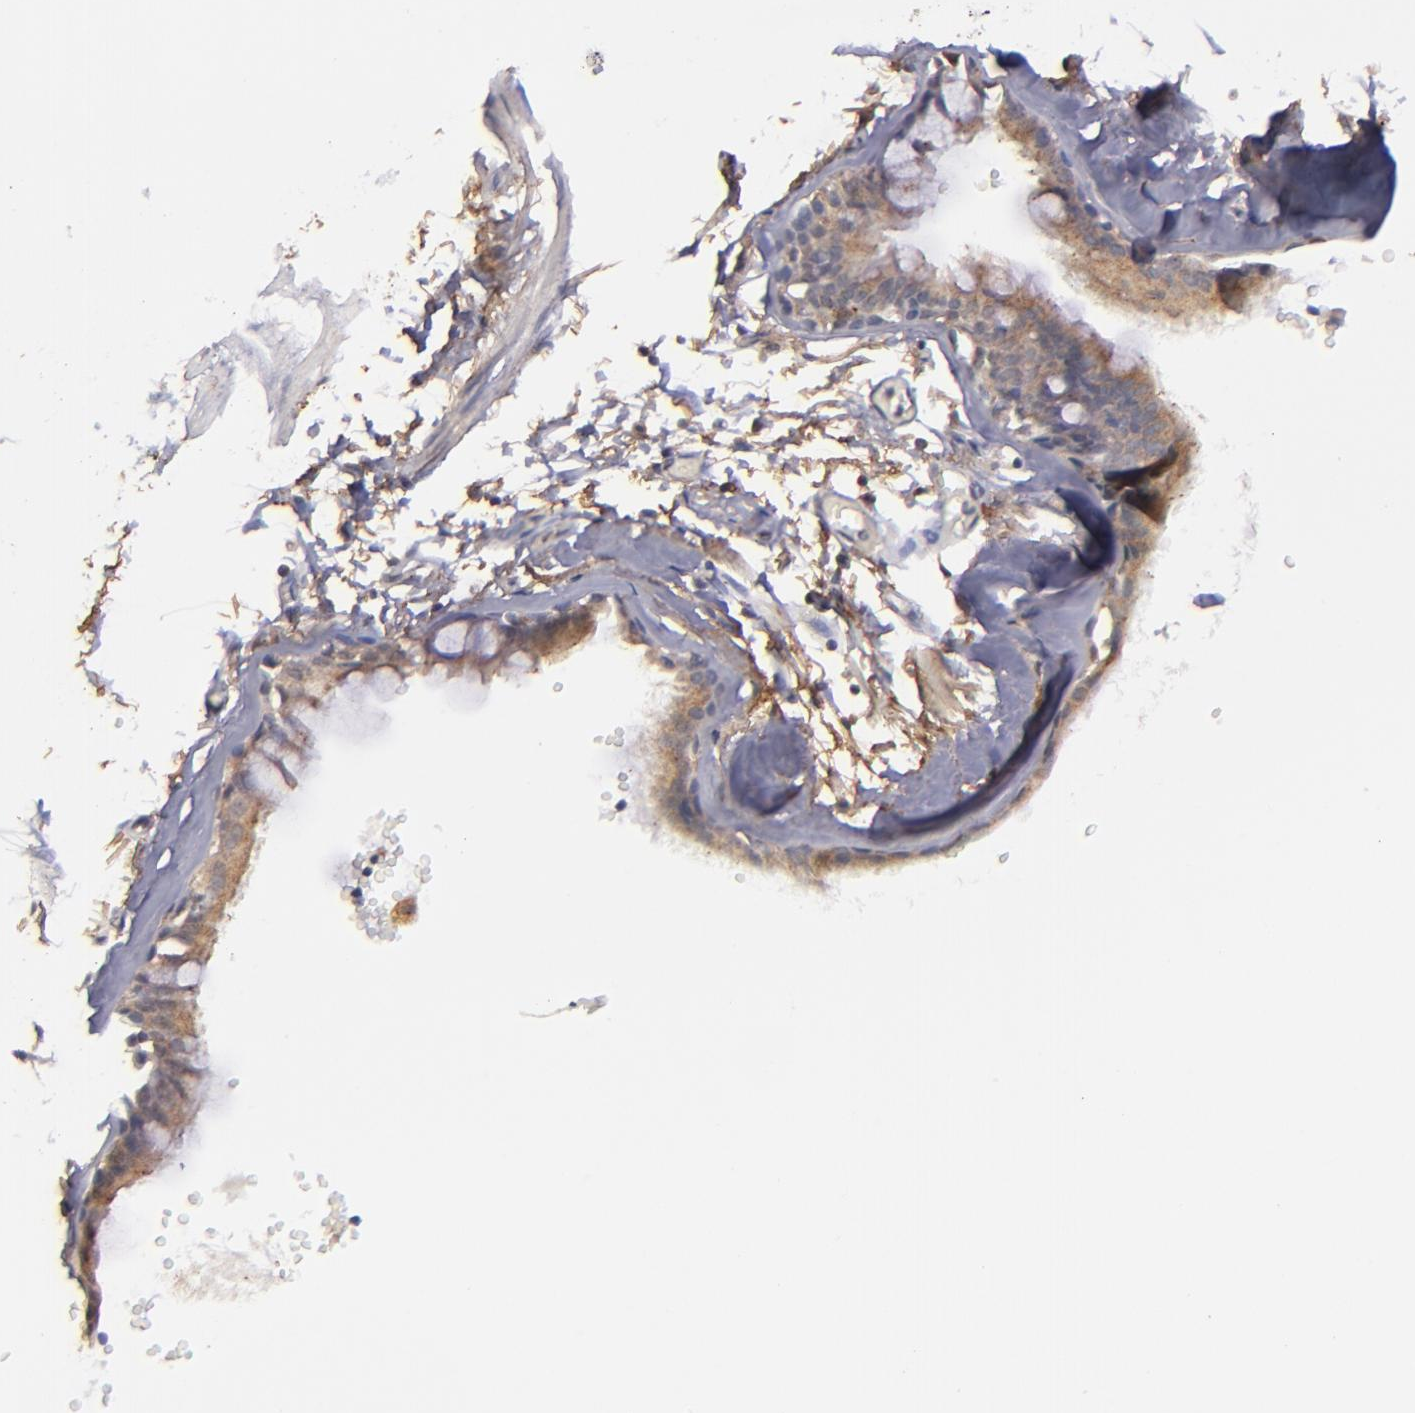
{"staining": {"intensity": "moderate", "quantity": "25%-75%", "location": "nuclear"}, "tissue": "bronchus", "cell_type": "Respiratory epithelial cells", "image_type": "normal", "snomed": [{"axis": "morphology", "description": "Normal tissue, NOS"}, {"axis": "topography", "description": "Bronchus"}, {"axis": "topography", "description": "Lung"}], "caption": "Immunohistochemistry (IHC) of benign human bronchus demonstrates medium levels of moderate nuclear staining in approximately 25%-75% of respiratory epithelial cells.", "gene": "ZFYVE1", "patient": {"sex": "female", "age": 56}}